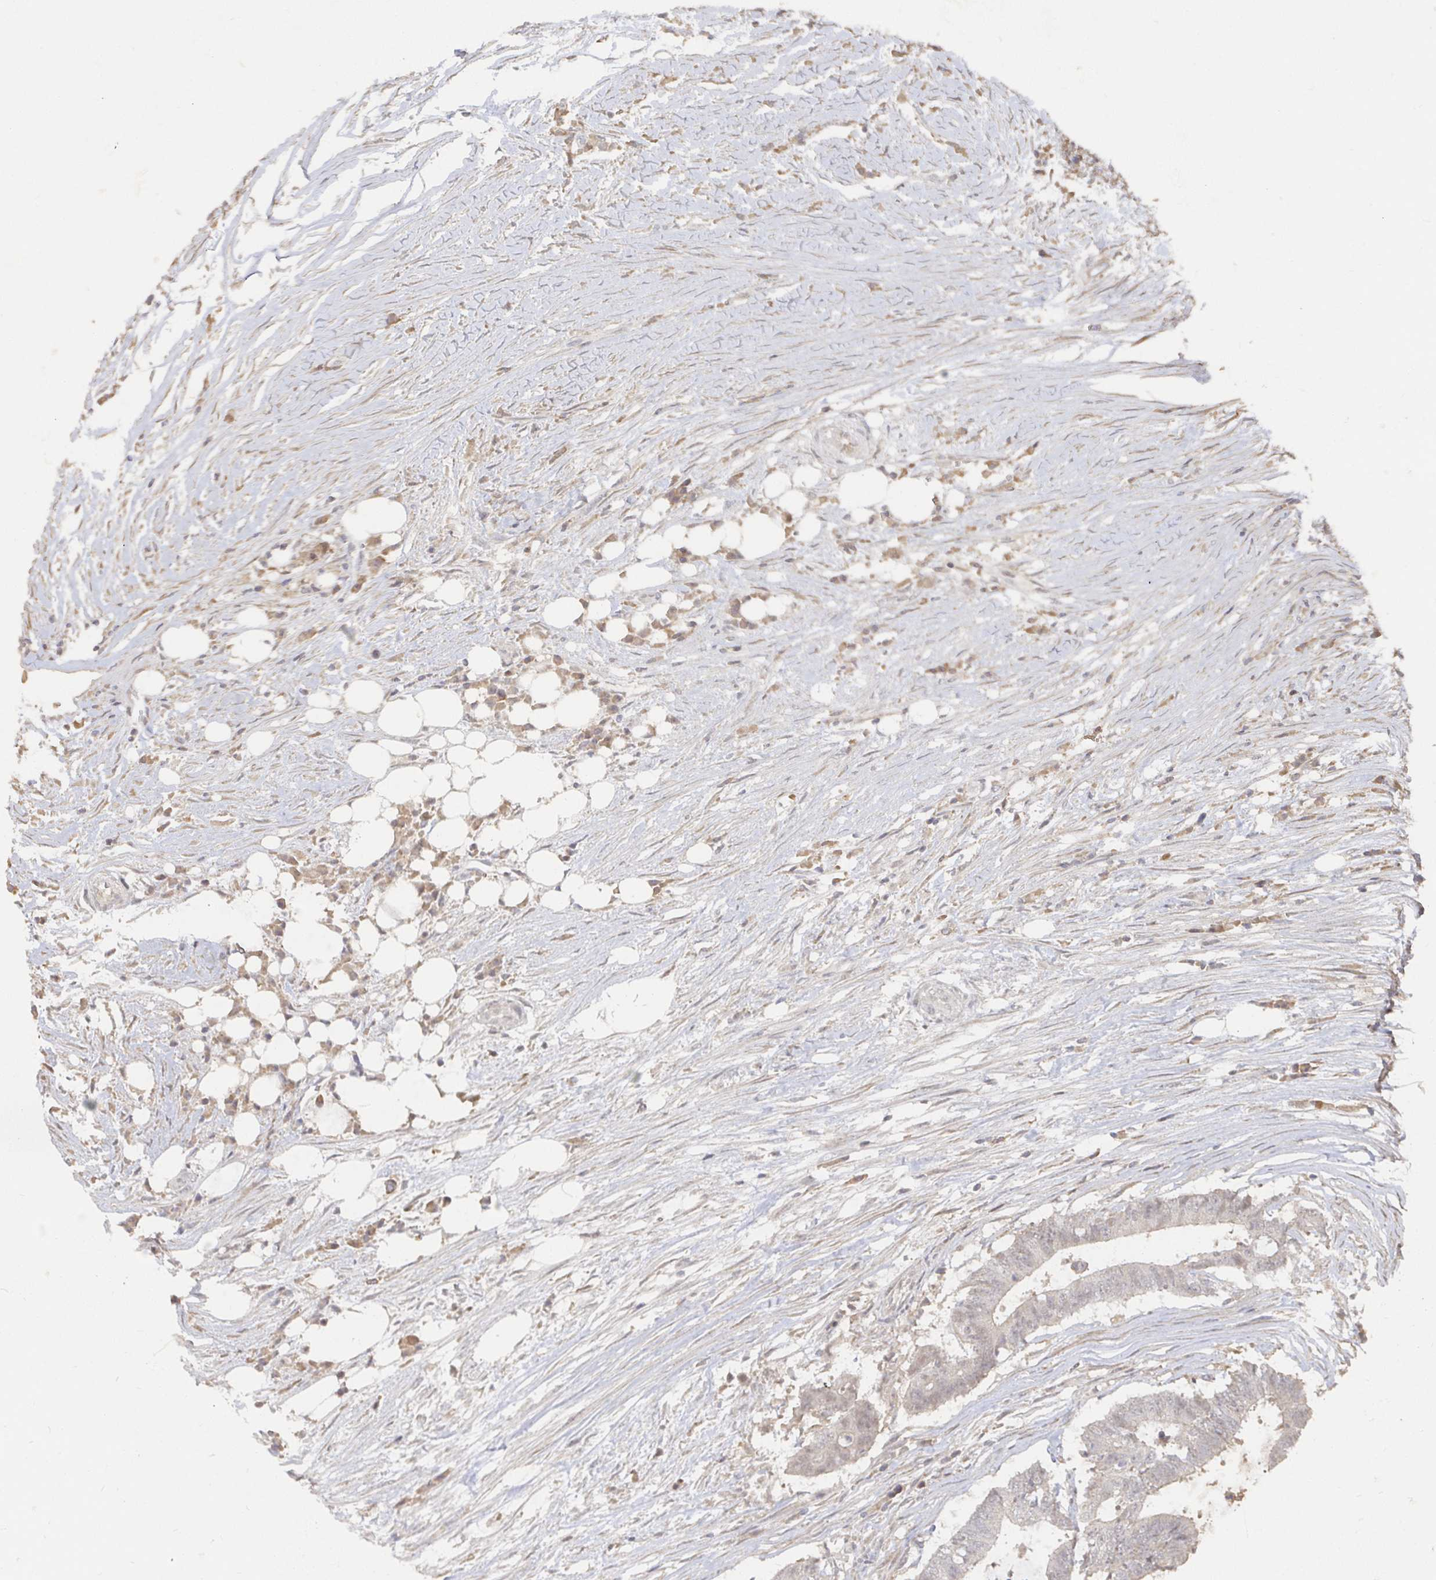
{"staining": {"intensity": "weak", "quantity": "25%-75%", "location": "cytoplasmic/membranous,nuclear"}, "tissue": "colorectal cancer", "cell_type": "Tumor cells", "image_type": "cancer", "snomed": [{"axis": "morphology", "description": "Adenocarcinoma, NOS"}, {"axis": "topography", "description": "Colon"}], "caption": "Protein expression by IHC displays weak cytoplasmic/membranous and nuclear positivity in approximately 25%-75% of tumor cells in adenocarcinoma (colorectal). (DAB IHC, brown staining for protein, blue staining for nuclei).", "gene": "LRP5", "patient": {"sex": "female", "age": 43}}